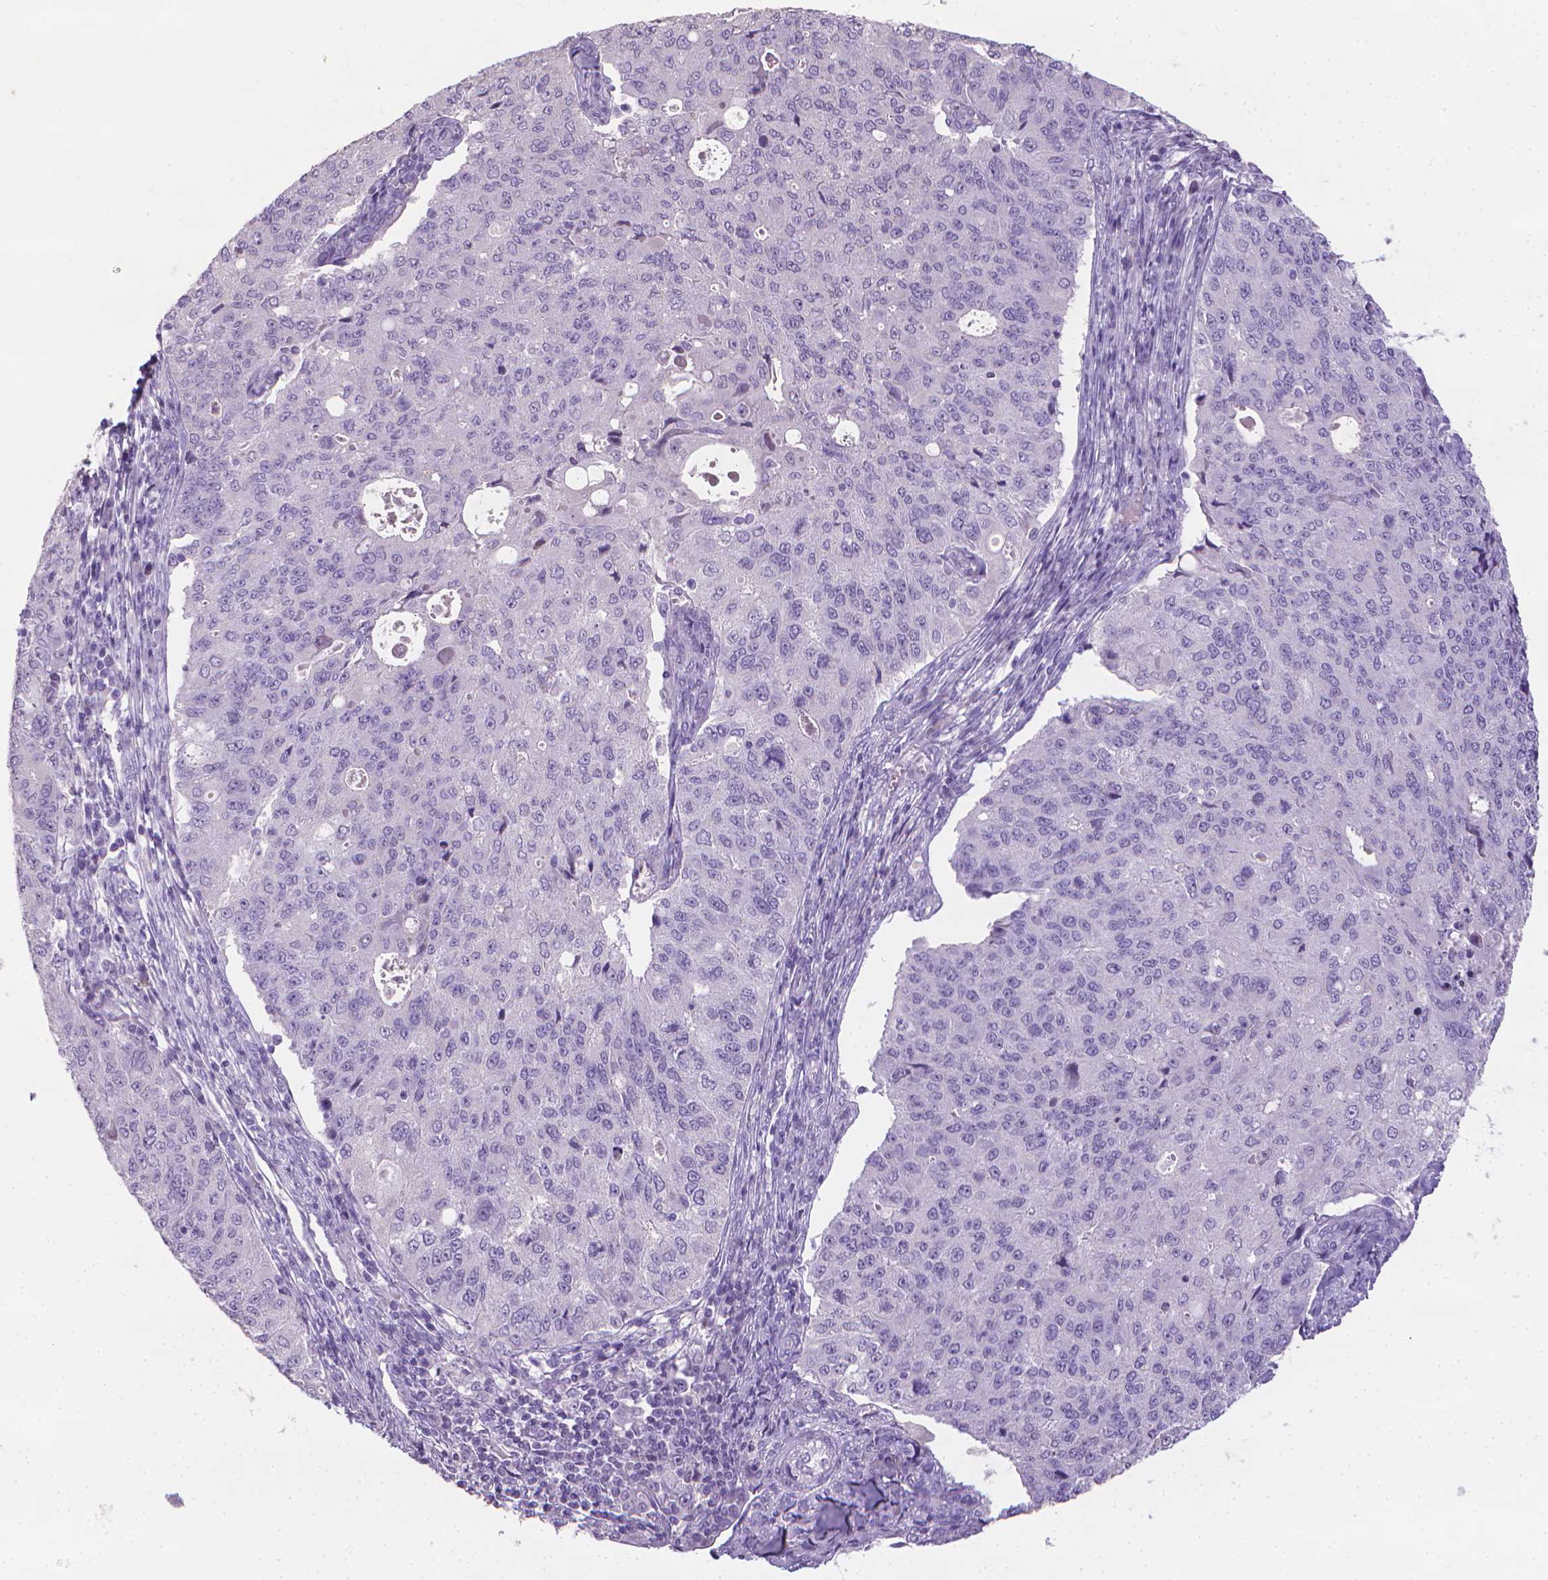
{"staining": {"intensity": "negative", "quantity": "none", "location": "none"}, "tissue": "endometrial cancer", "cell_type": "Tumor cells", "image_type": "cancer", "snomed": [{"axis": "morphology", "description": "Adenocarcinoma, NOS"}, {"axis": "topography", "description": "Endometrium"}], "caption": "Tumor cells show no significant protein positivity in endometrial cancer.", "gene": "XPNPEP2", "patient": {"sex": "female", "age": 43}}